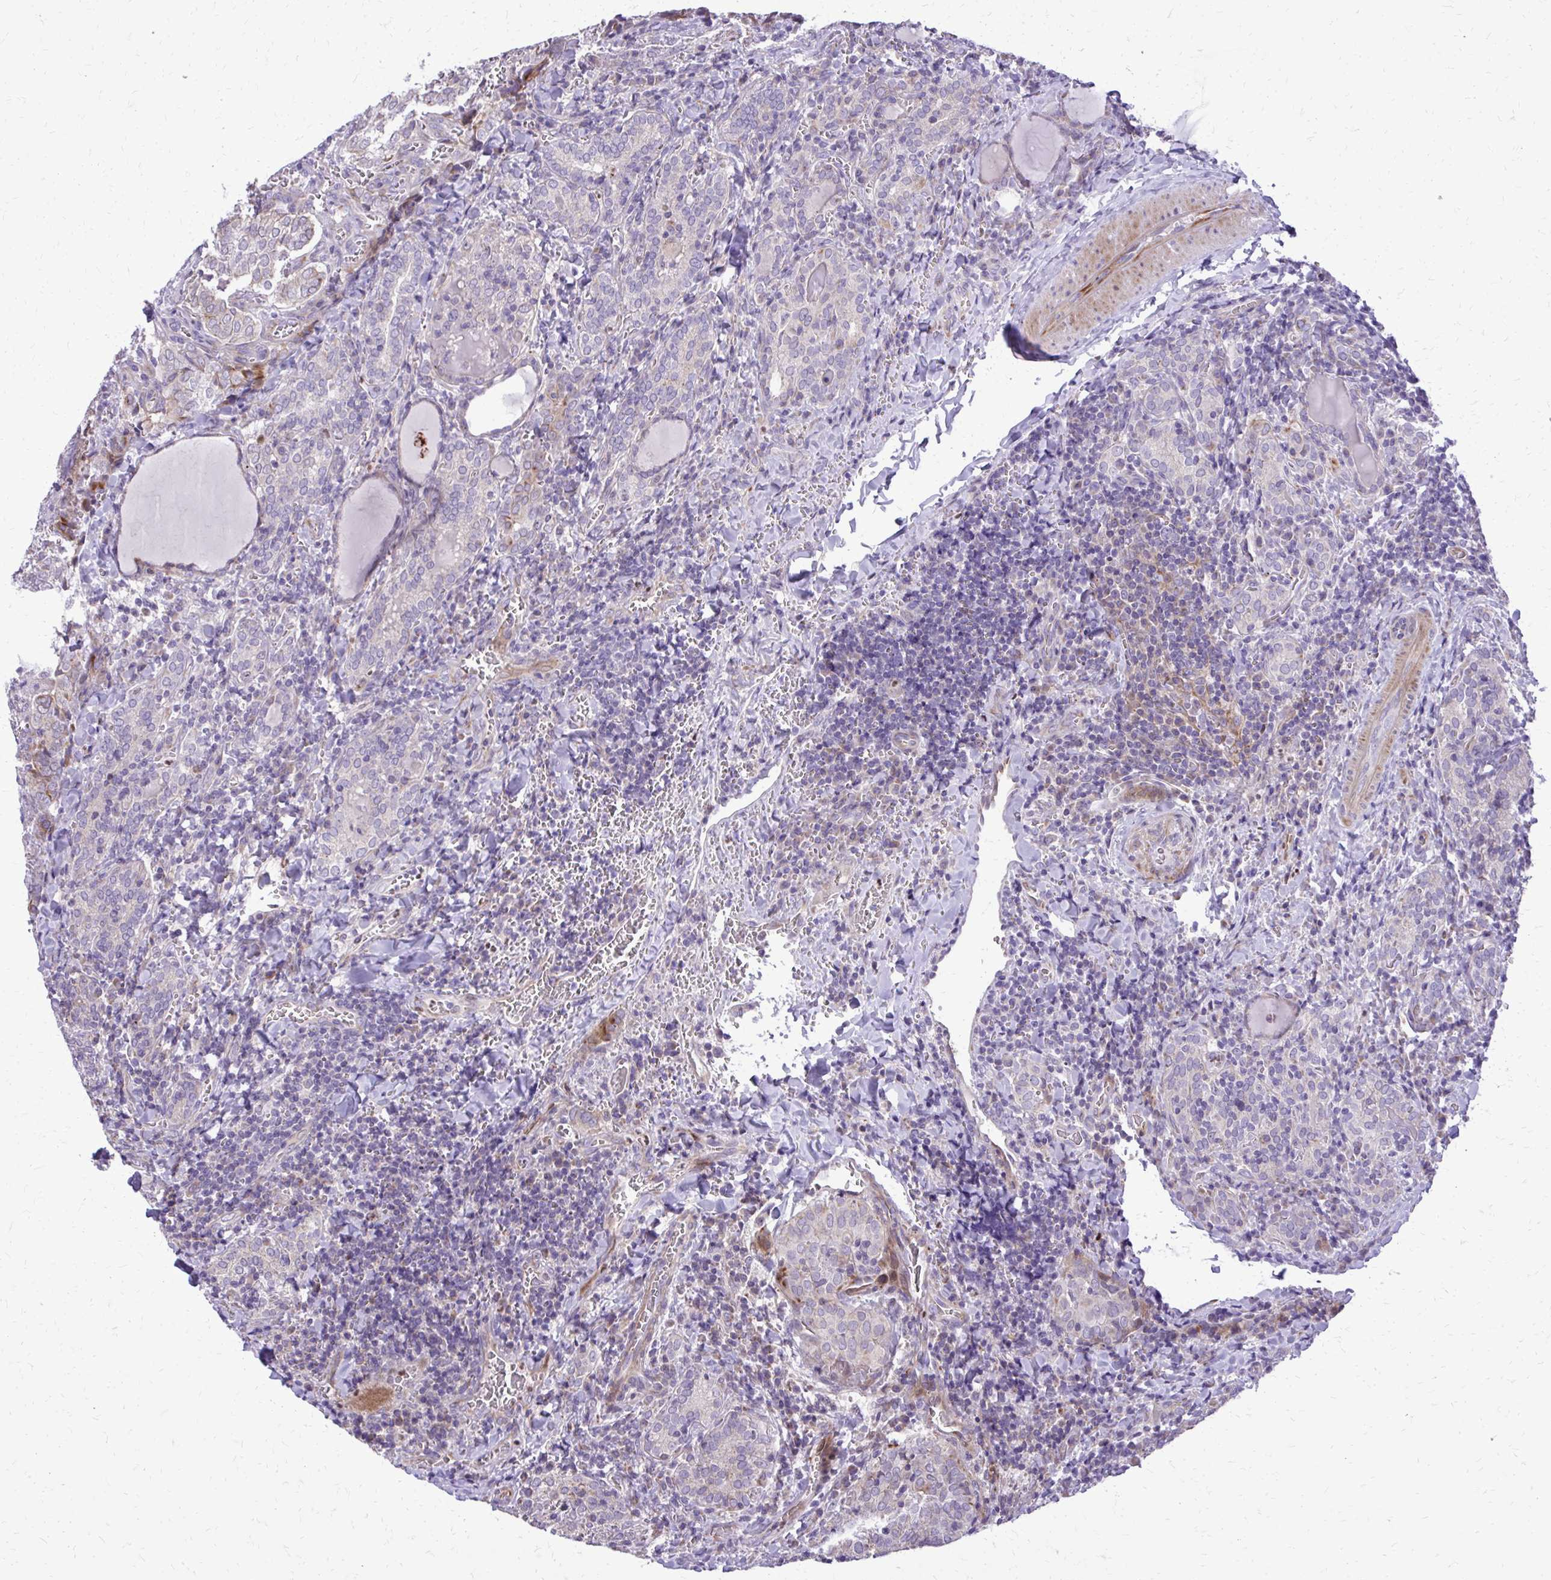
{"staining": {"intensity": "negative", "quantity": "none", "location": "none"}, "tissue": "thyroid cancer", "cell_type": "Tumor cells", "image_type": "cancer", "snomed": [{"axis": "morphology", "description": "Papillary adenocarcinoma, NOS"}, {"axis": "topography", "description": "Thyroid gland"}], "caption": "IHC histopathology image of neoplastic tissue: thyroid cancer (papillary adenocarcinoma) stained with DAB reveals no significant protein positivity in tumor cells.", "gene": "ABCC3", "patient": {"sex": "female", "age": 30}}